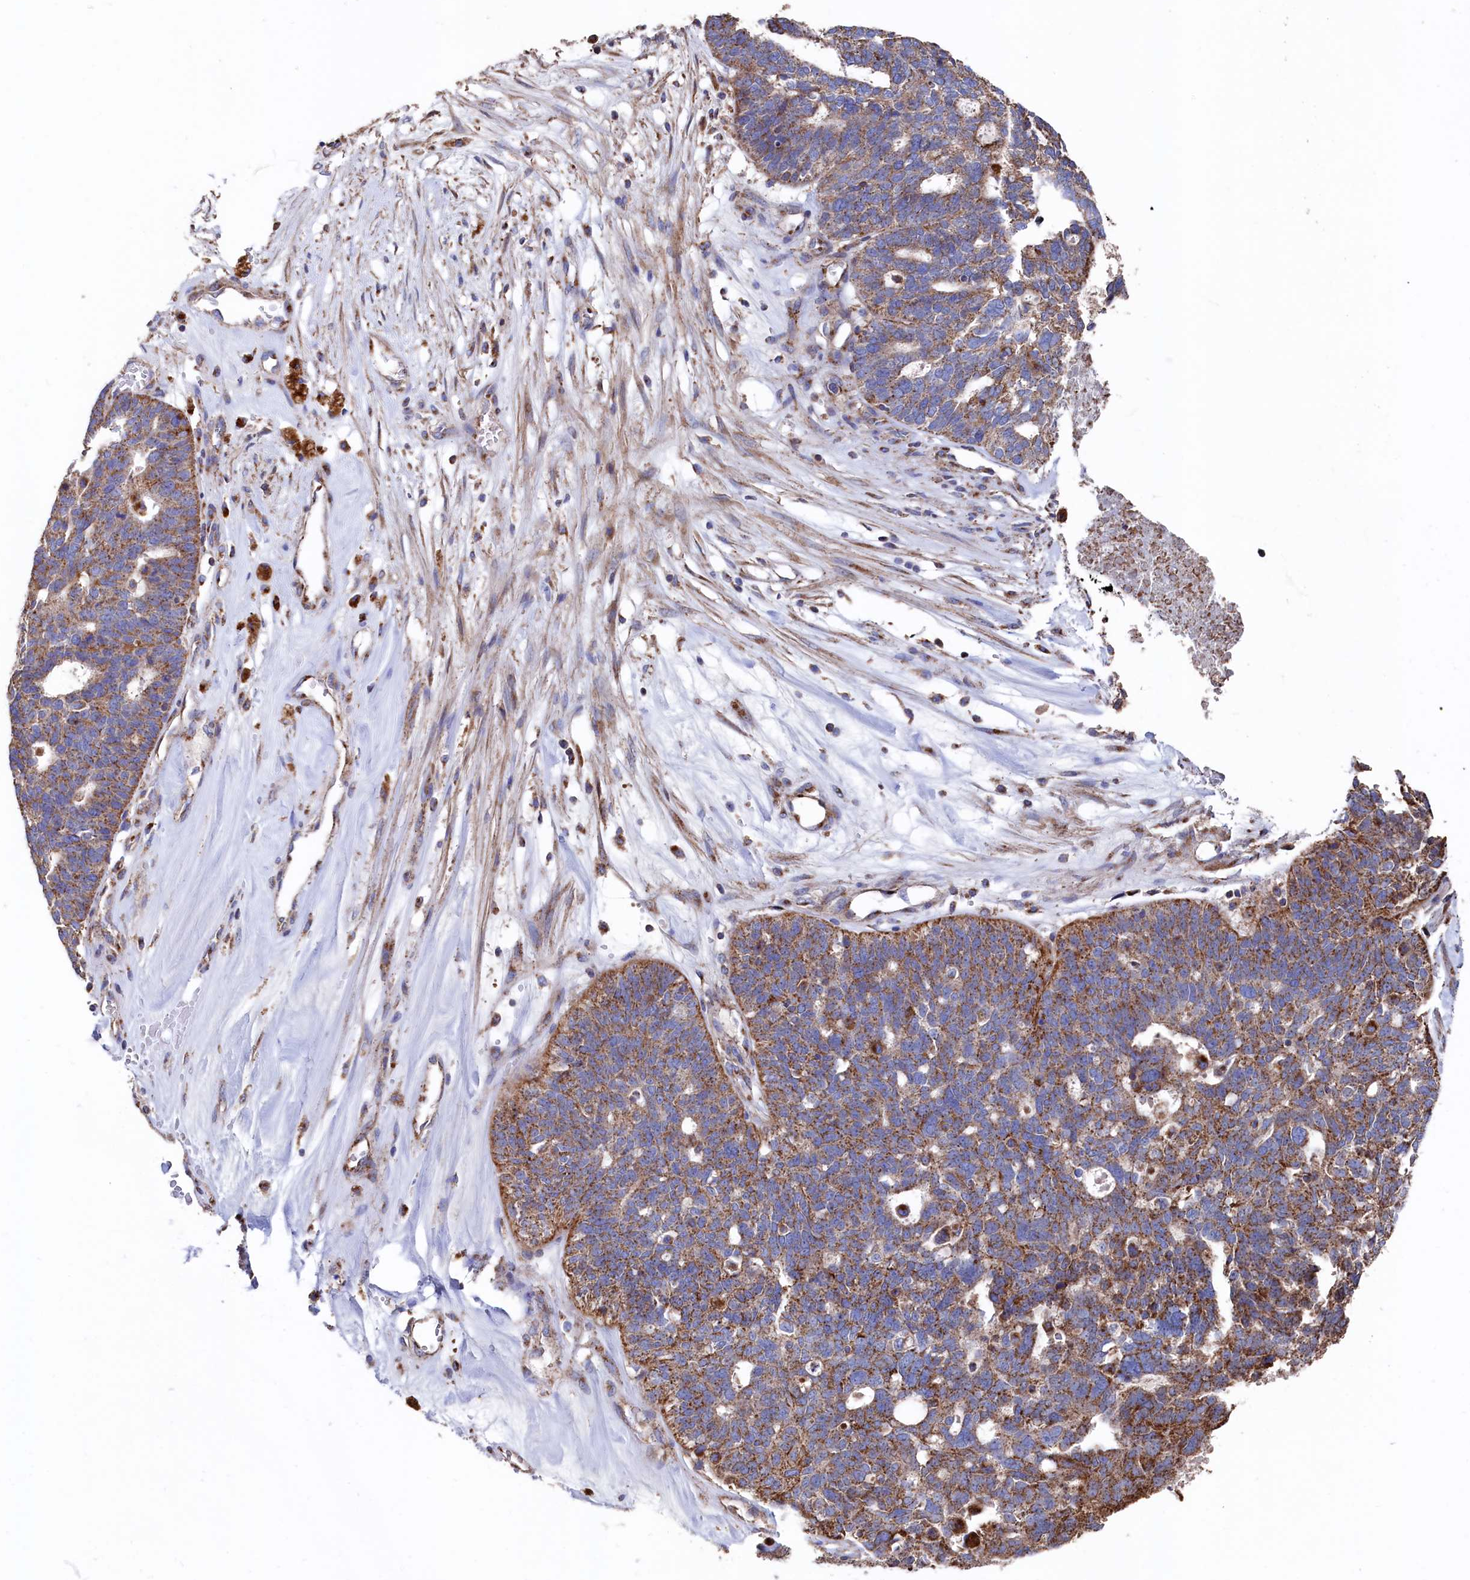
{"staining": {"intensity": "moderate", "quantity": "25%-75%", "location": "cytoplasmic/membranous"}, "tissue": "ovarian cancer", "cell_type": "Tumor cells", "image_type": "cancer", "snomed": [{"axis": "morphology", "description": "Cystadenocarcinoma, serous, NOS"}, {"axis": "topography", "description": "Ovary"}], "caption": "Human ovarian cancer stained for a protein (brown) exhibits moderate cytoplasmic/membranous positive positivity in about 25%-75% of tumor cells.", "gene": "PRRC1", "patient": {"sex": "female", "age": 59}}